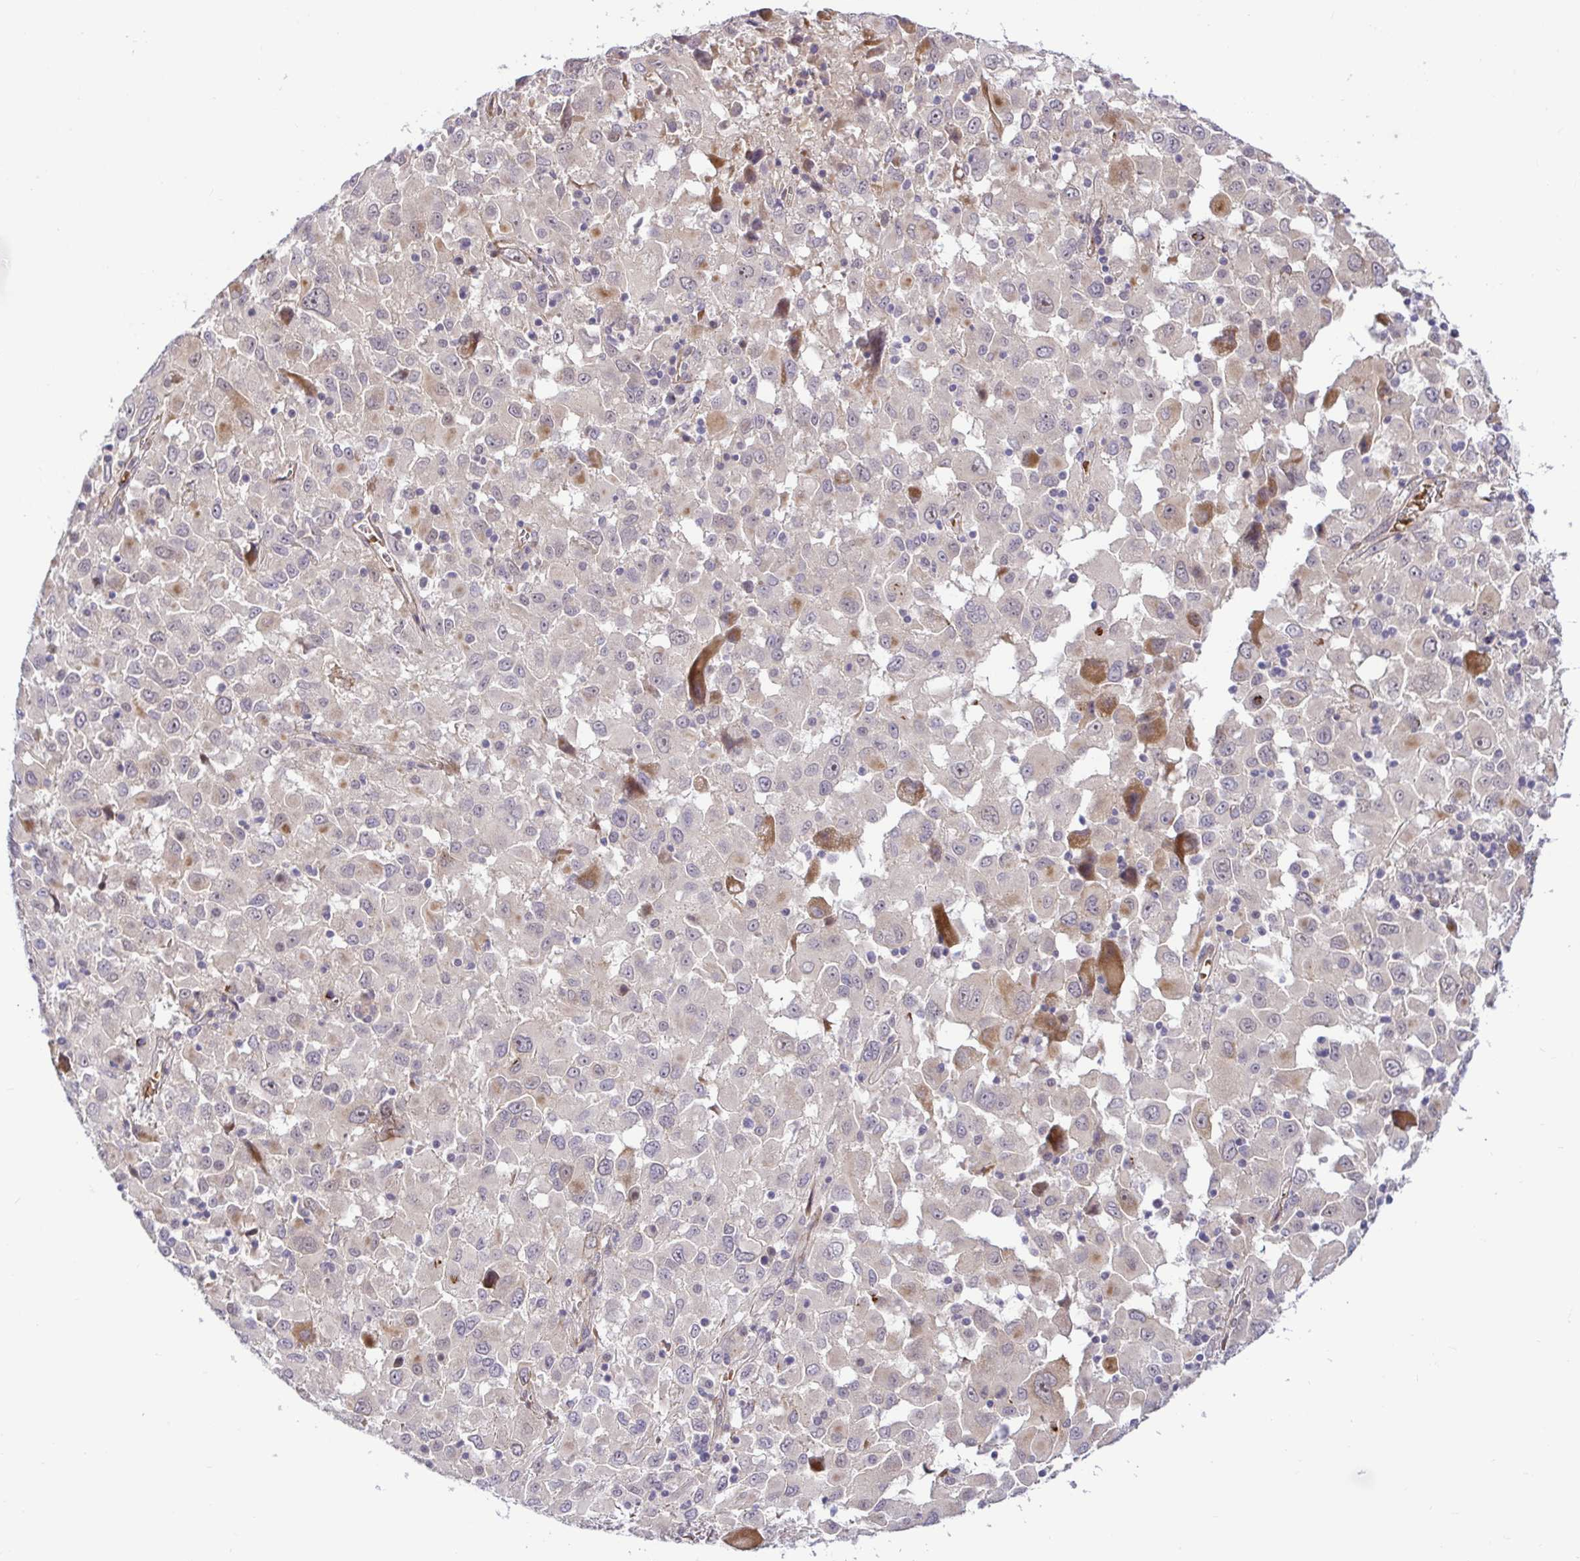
{"staining": {"intensity": "negative", "quantity": "none", "location": "none"}, "tissue": "melanoma", "cell_type": "Tumor cells", "image_type": "cancer", "snomed": [{"axis": "morphology", "description": "Malignant melanoma, Metastatic site"}, {"axis": "topography", "description": "Soft tissue"}], "caption": "This is an immunohistochemistry image of malignant melanoma (metastatic site). There is no staining in tumor cells.", "gene": "TRIM55", "patient": {"sex": "male", "age": 50}}